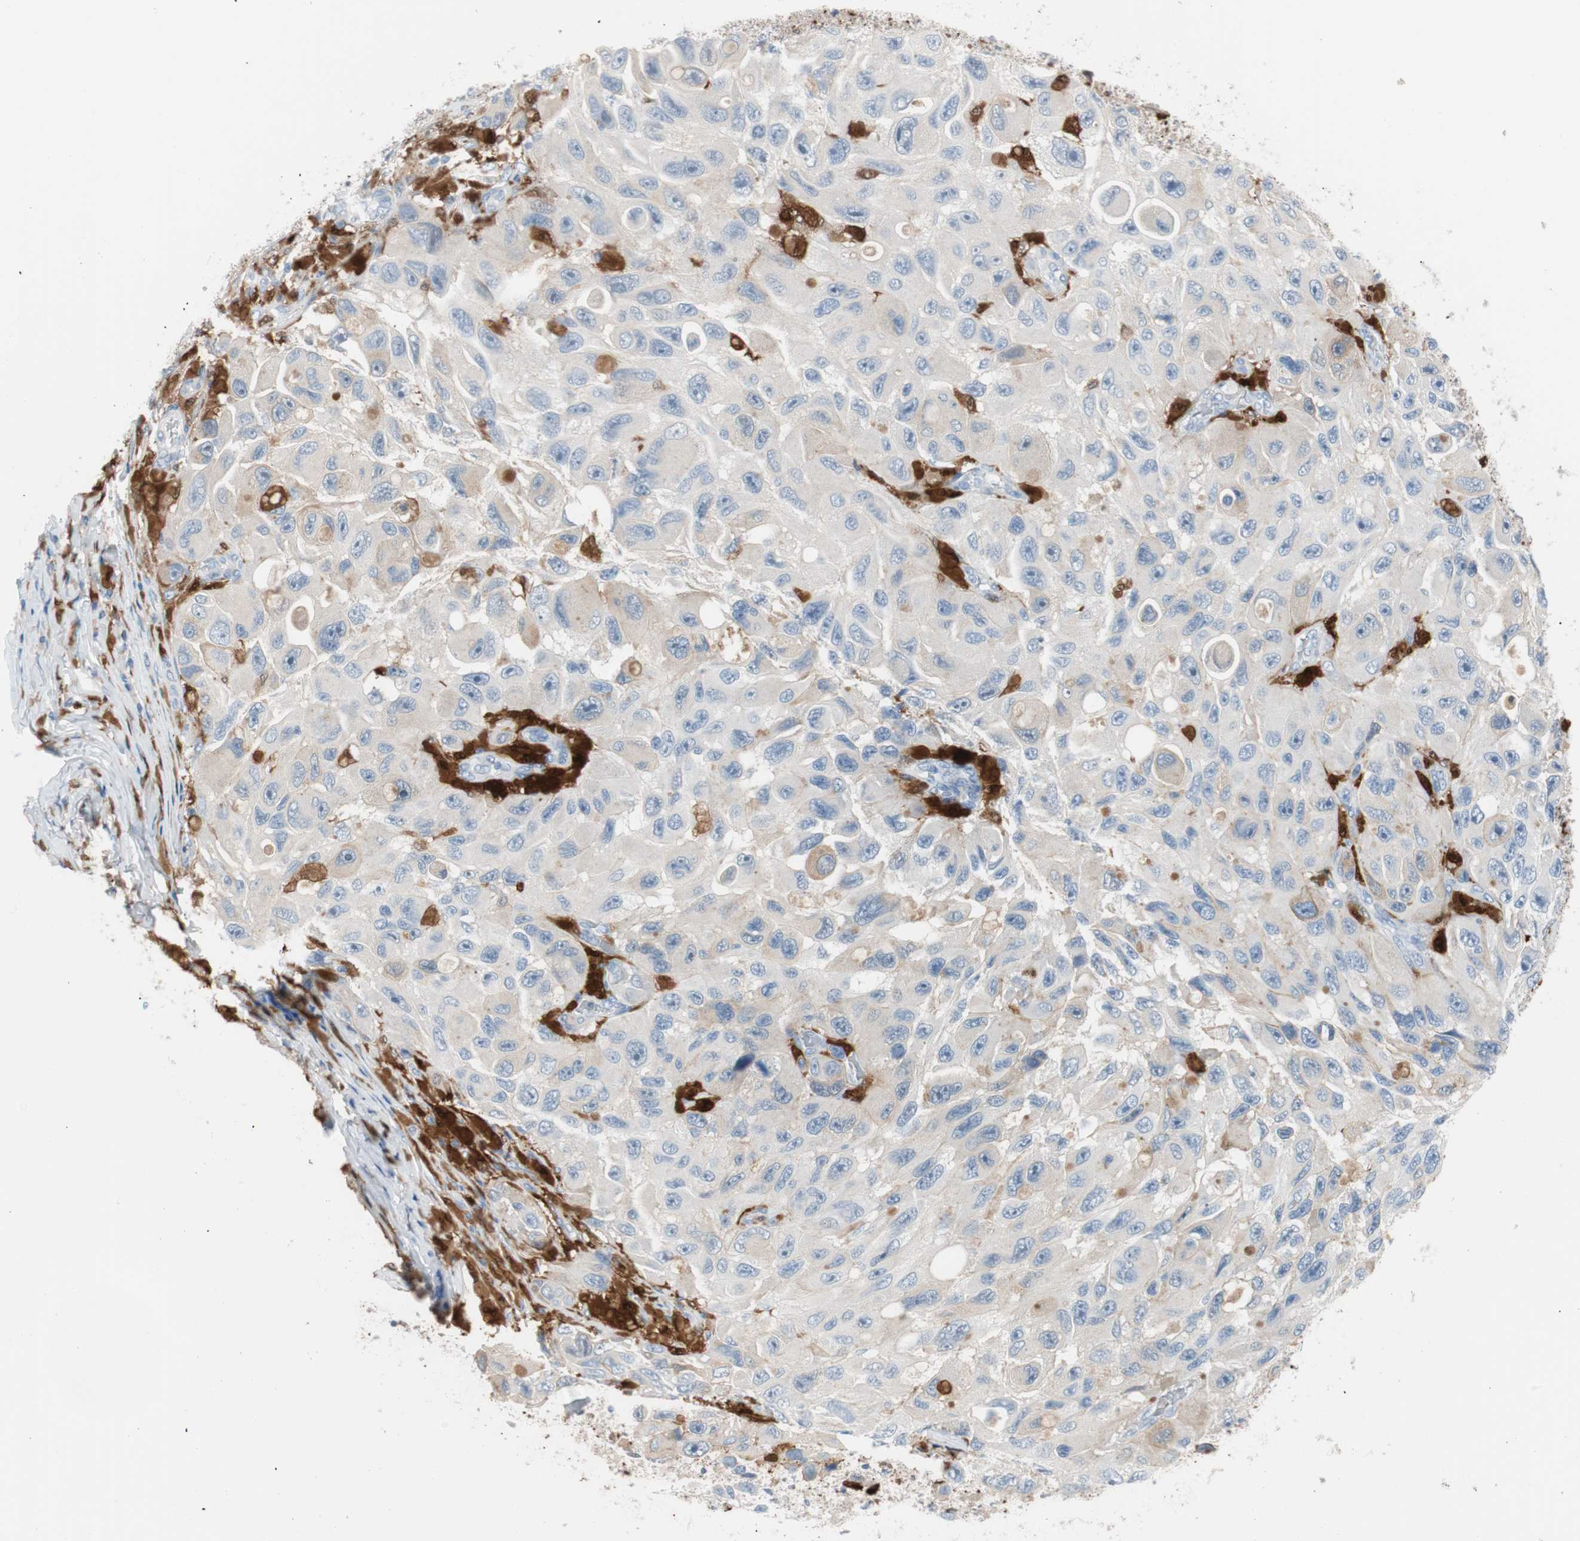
{"staining": {"intensity": "strong", "quantity": "<25%", "location": "cytoplasmic/membranous,nuclear"}, "tissue": "melanoma", "cell_type": "Tumor cells", "image_type": "cancer", "snomed": [{"axis": "morphology", "description": "Malignant melanoma, NOS"}, {"axis": "topography", "description": "Skin"}], "caption": "Immunohistochemical staining of human melanoma shows medium levels of strong cytoplasmic/membranous and nuclear expression in about <25% of tumor cells.", "gene": "IL18", "patient": {"sex": "female", "age": 73}}